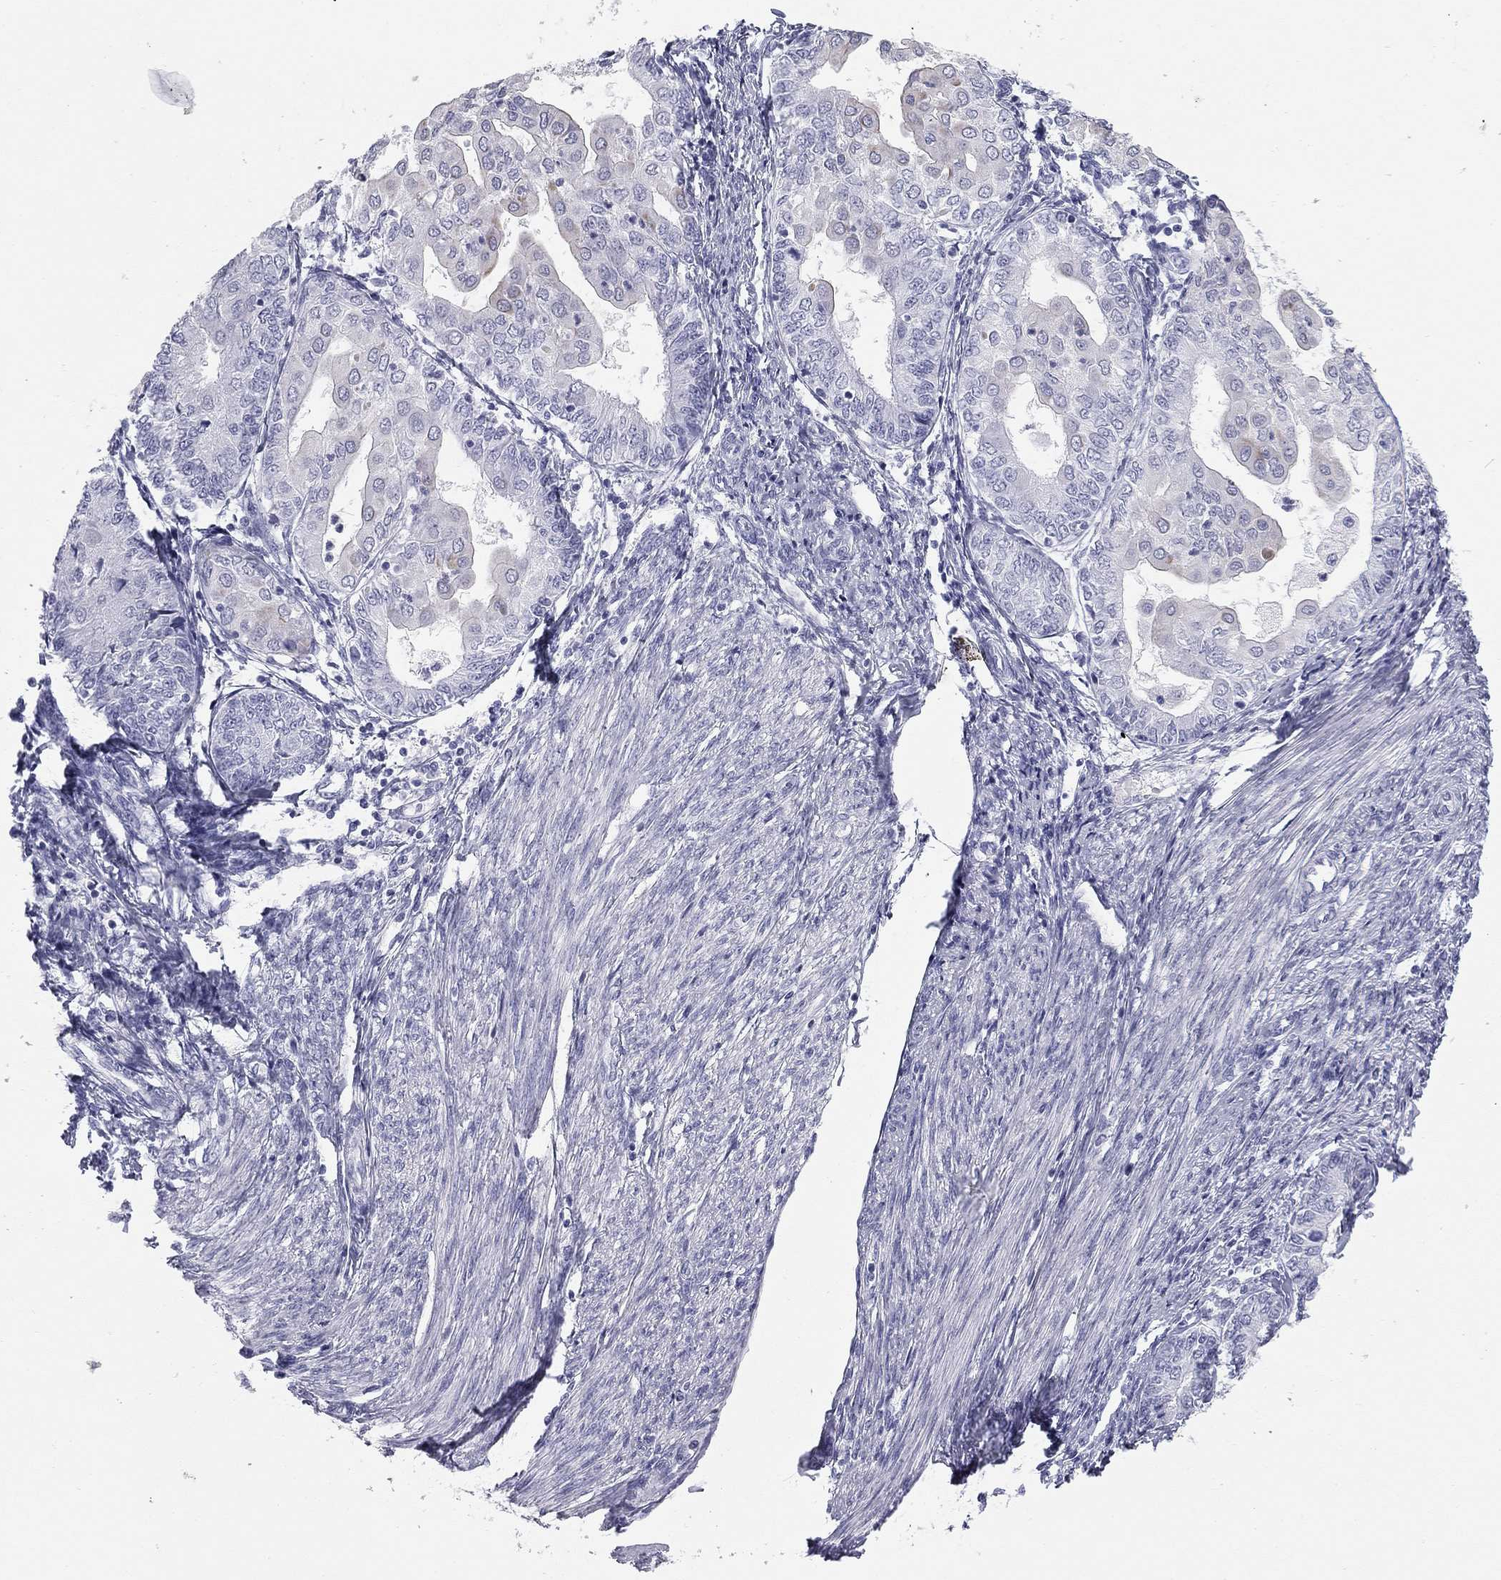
{"staining": {"intensity": "weak", "quantity": "<25%", "location": "cytoplasmic/membranous"}, "tissue": "endometrial cancer", "cell_type": "Tumor cells", "image_type": "cancer", "snomed": [{"axis": "morphology", "description": "Adenocarcinoma, NOS"}, {"axis": "topography", "description": "Endometrium"}], "caption": "Tumor cells show no significant protein positivity in endometrial adenocarcinoma.", "gene": "SULT2B1", "patient": {"sex": "female", "age": 68}}